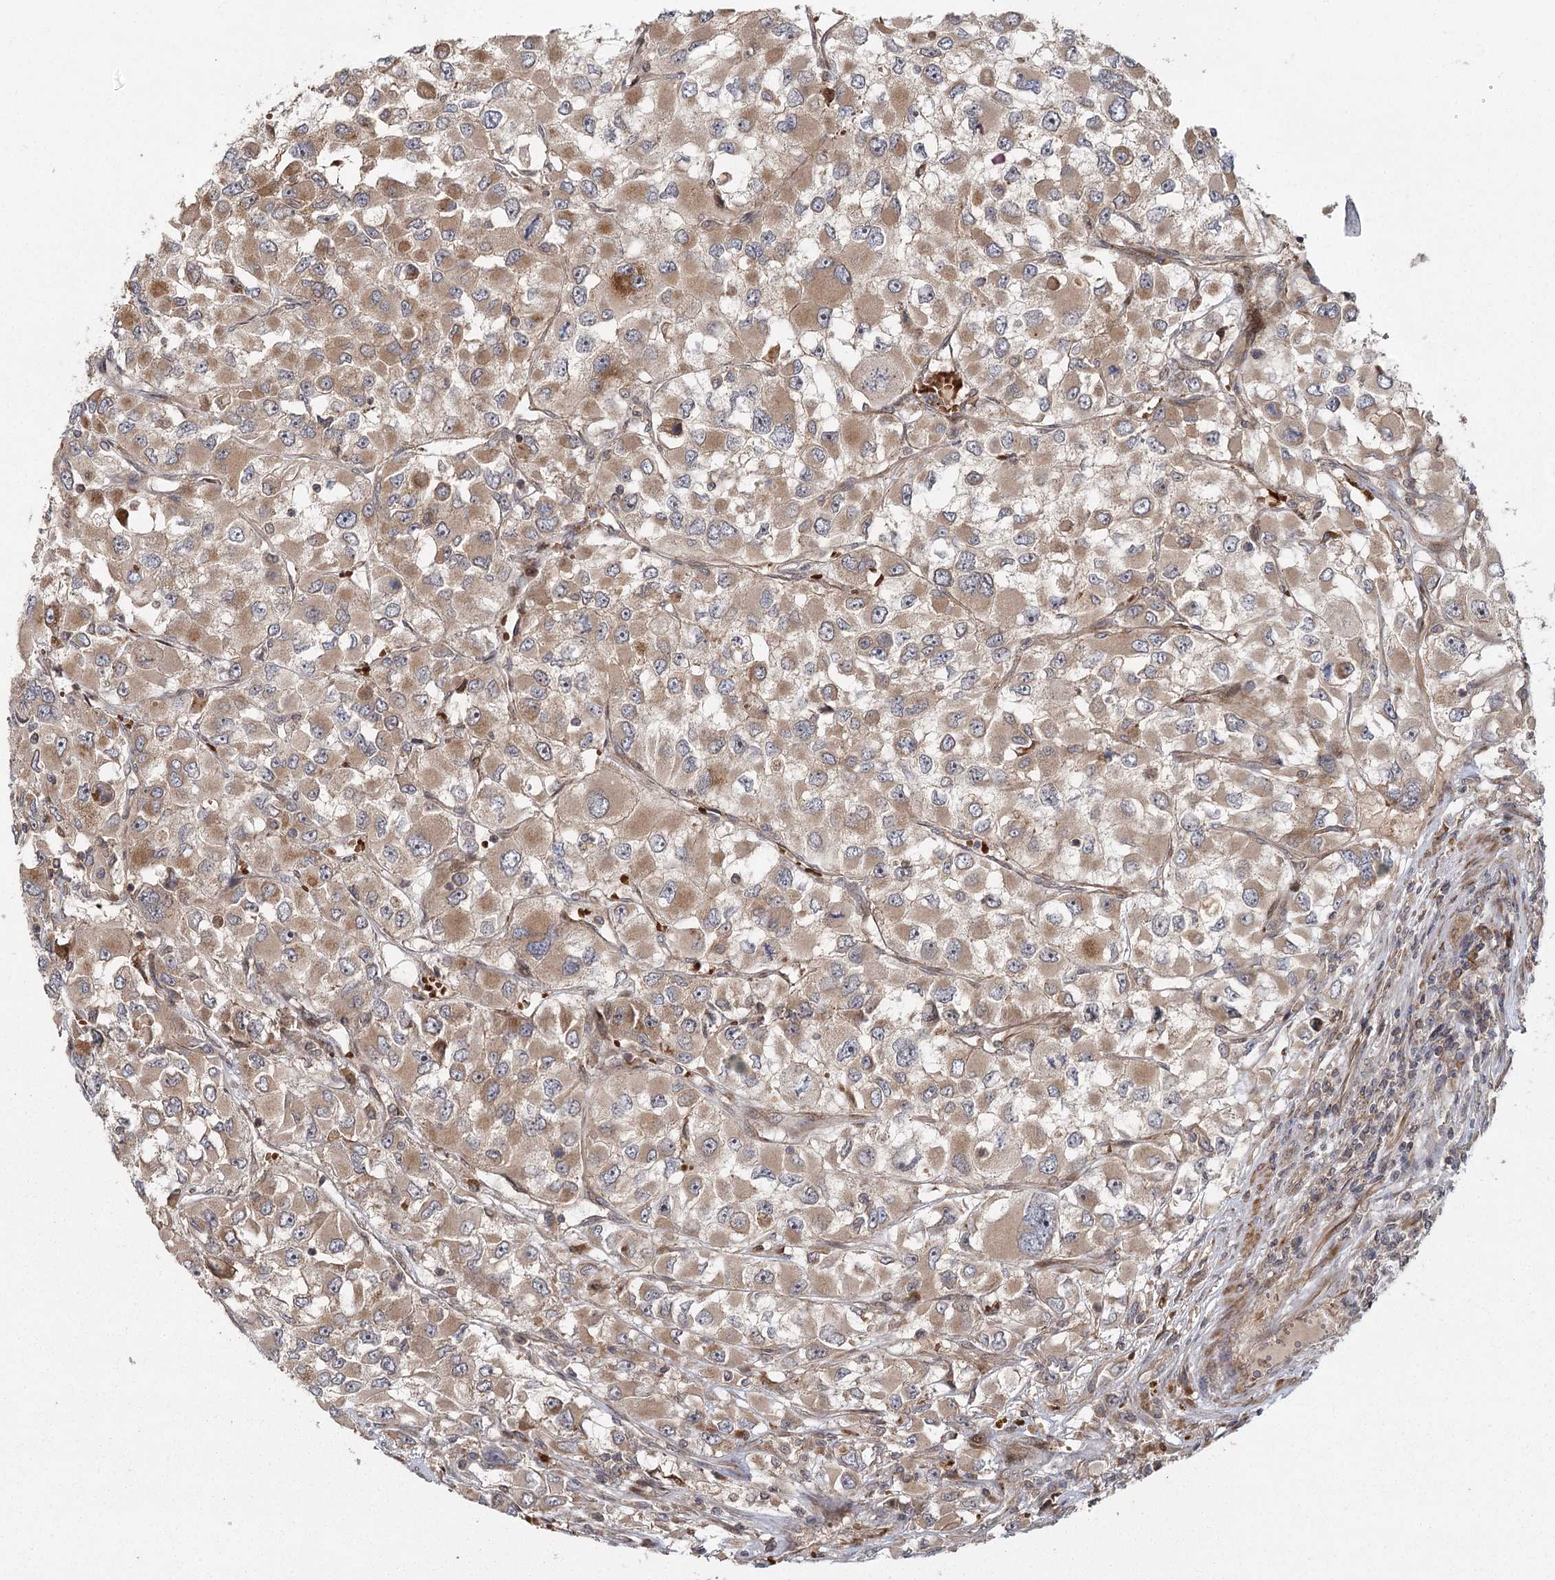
{"staining": {"intensity": "moderate", "quantity": "25%-75%", "location": "cytoplasmic/membranous"}, "tissue": "renal cancer", "cell_type": "Tumor cells", "image_type": "cancer", "snomed": [{"axis": "morphology", "description": "Adenocarcinoma, NOS"}, {"axis": "topography", "description": "Kidney"}], "caption": "Human renal cancer stained with a protein marker displays moderate staining in tumor cells.", "gene": "RAPGEF6", "patient": {"sex": "female", "age": 52}}